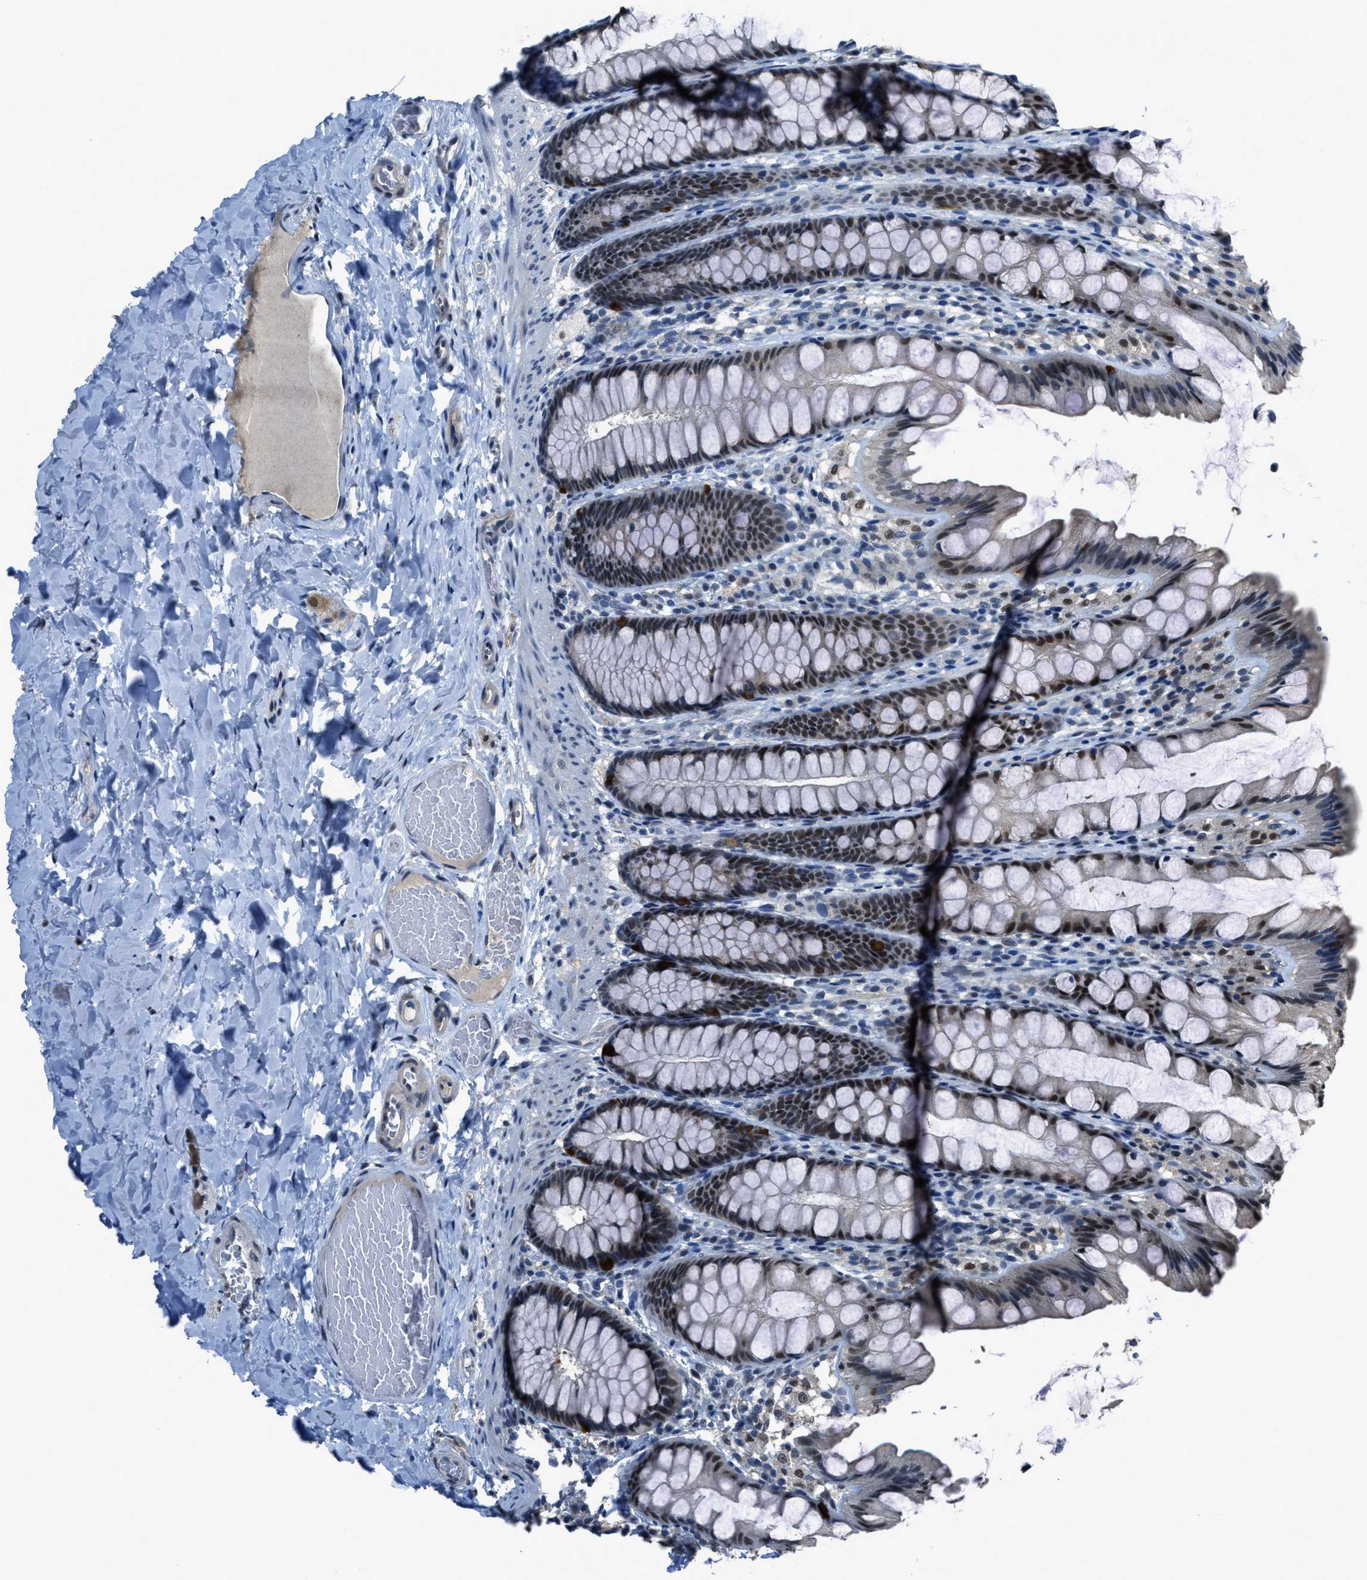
{"staining": {"intensity": "negative", "quantity": "none", "location": "none"}, "tissue": "colon", "cell_type": "Endothelial cells", "image_type": "normal", "snomed": [{"axis": "morphology", "description": "Normal tissue, NOS"}, {"axis": "topography", "description": "Colon"}], "caption": "Immunohistochemical staining of normal human colon exhibits no significant staining in endothelial cells. (DAB IHC, high magnification).", "gene": "DUSP19", "patient": {"sex": "male", "age": 47}}